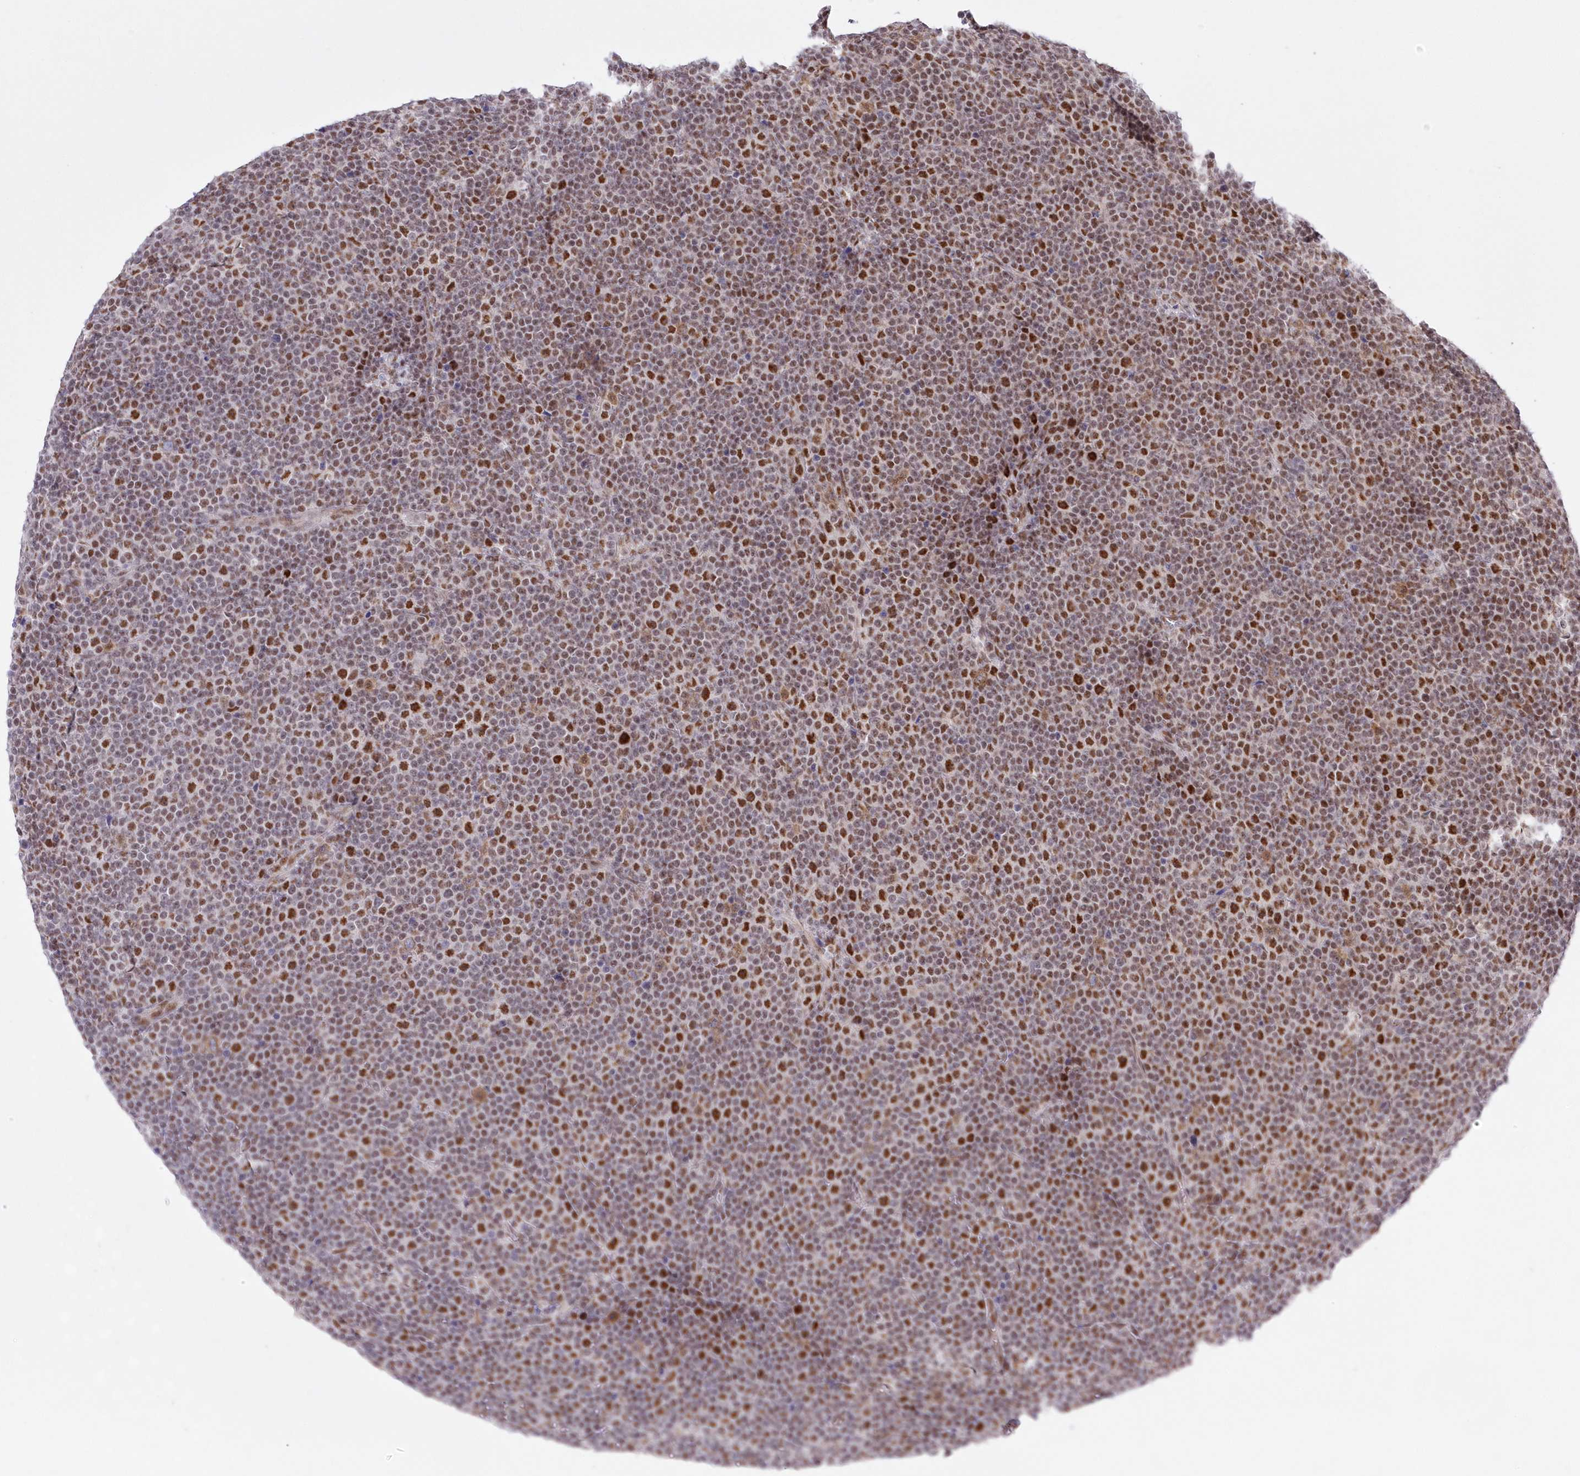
{"staining": {"intensity": "moderate", "quantity": ">75%", "location": "nuclear"}, "tissue": "lymphoma", "cell_type": "Tumor cells", "image_type": "cancer", "snomed": [{"axis": "morphology", "description": "Malignant lymphoma, non-Hodgkin's type, Low grade"}, {"axis": "topography", "description": "Lymph node"}], "caption": "Brown immunohistochemical staining in lymphoma displays moderate nuclear expression in about >75% of tumor cells.", "gene": "NSUN2", "patient": {"sex": "female", "age": 67}}